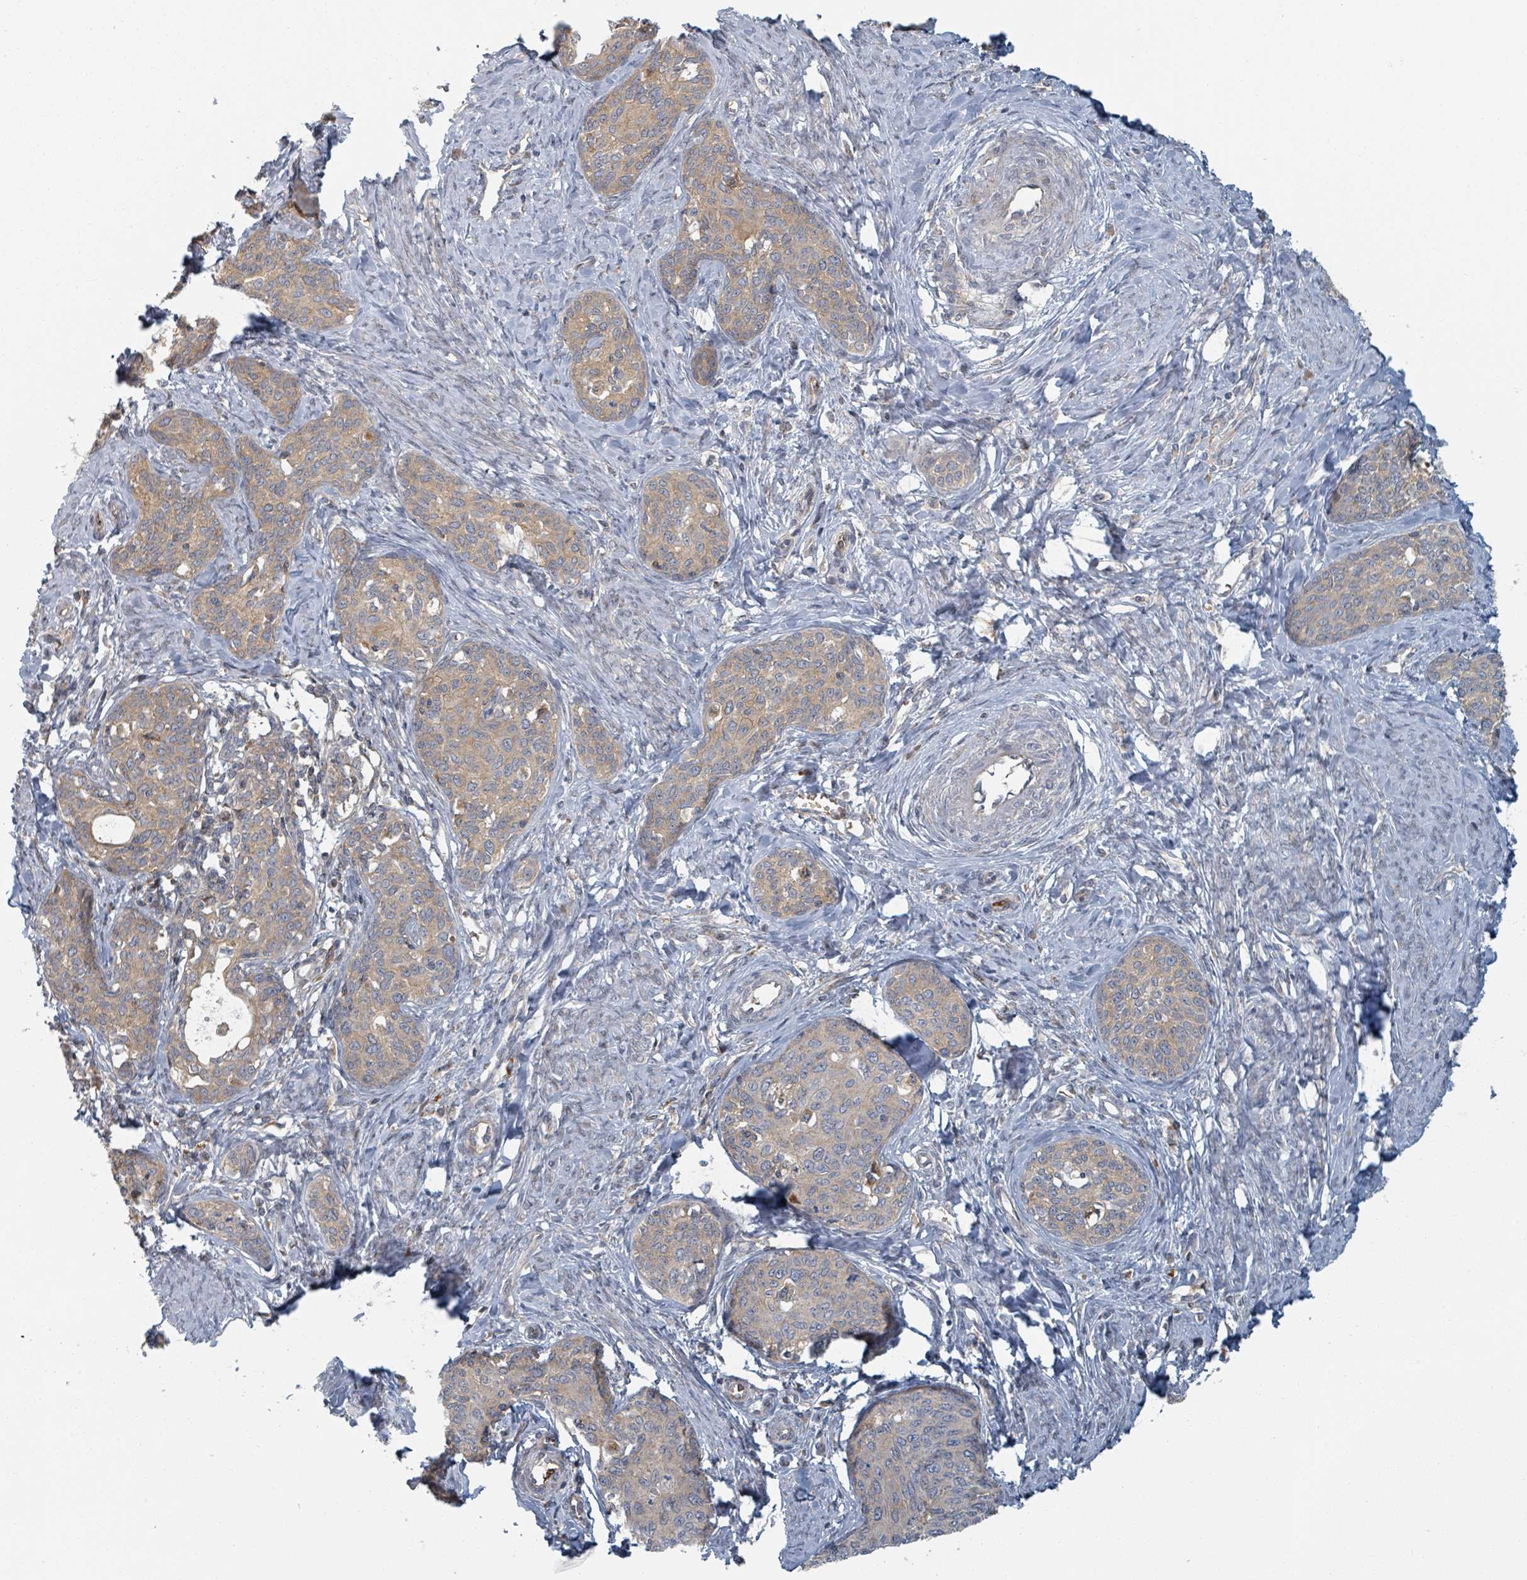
{"staining": {"intensity": "weak", "quantity": "25%-75%", "location": "cytoplasmic/membranous"}, "tissue": "cervical cancer", "cell_type": "Tumor cells", "image_type": "cancer", "snomed": [{"axis": "morphology", "description": "Squamous cell carcinoma, NOS"}, {"axis": "morphology", "description": "Adenocarcinoma, NOS"}, {"axis": "topography", "description": "Cervix"}], "caption": "IHC (DAB) staining of human cervical squamous cell carcinoma reveals weak cytoplasmic/membranous protein positivity in approximately 25%-75% of tumor cells.", "gene": "TRPC4AP", "patient": {"sex": "female", "age": 52}}